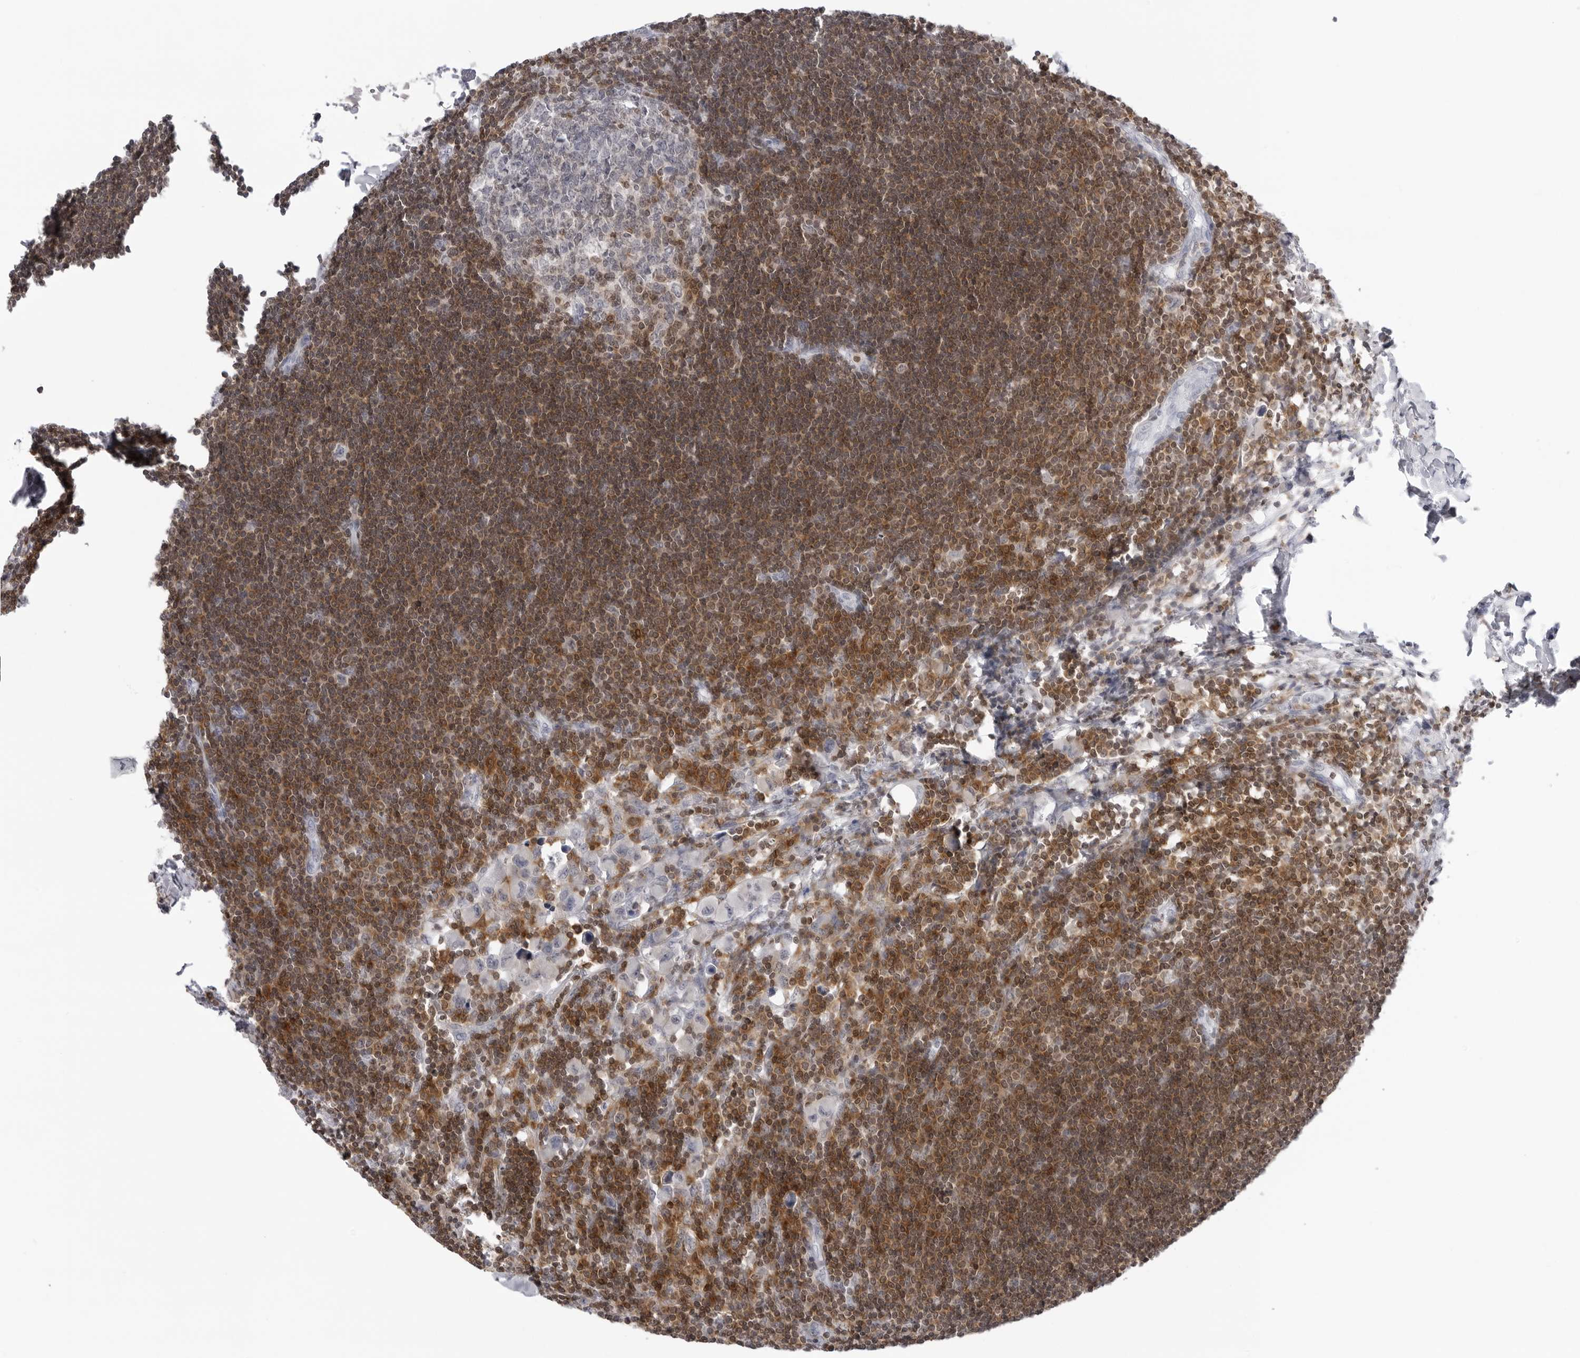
{"staining": {"intensity": "strong", "quantity": "<25%", "location": "cytoplasmic/membranous"}, "tissue": "lymph node", "cell_type": "Germinal center cells", "image_type": "normal", "snomed": [{"axis": "morphology", "description": "Normal tissue, NOS"}, {"axis": "morphology", "description": "Malignant melanoma, Metastatic site"}, {"axis": "topography", "description": "Lymph node"}], "caption": "A brown stain labels strong cytoplasmic/membranous expression of a protein in germinal center cells of normal human lymph node. Using DAB (3,3'-diaminobenzidine) (brown) and hematoxylin (blue) stains, captured at high magnification using brightfield microscopy.", "gene": "FMNL1", "patient": {"sex": "male", "age": 41}}